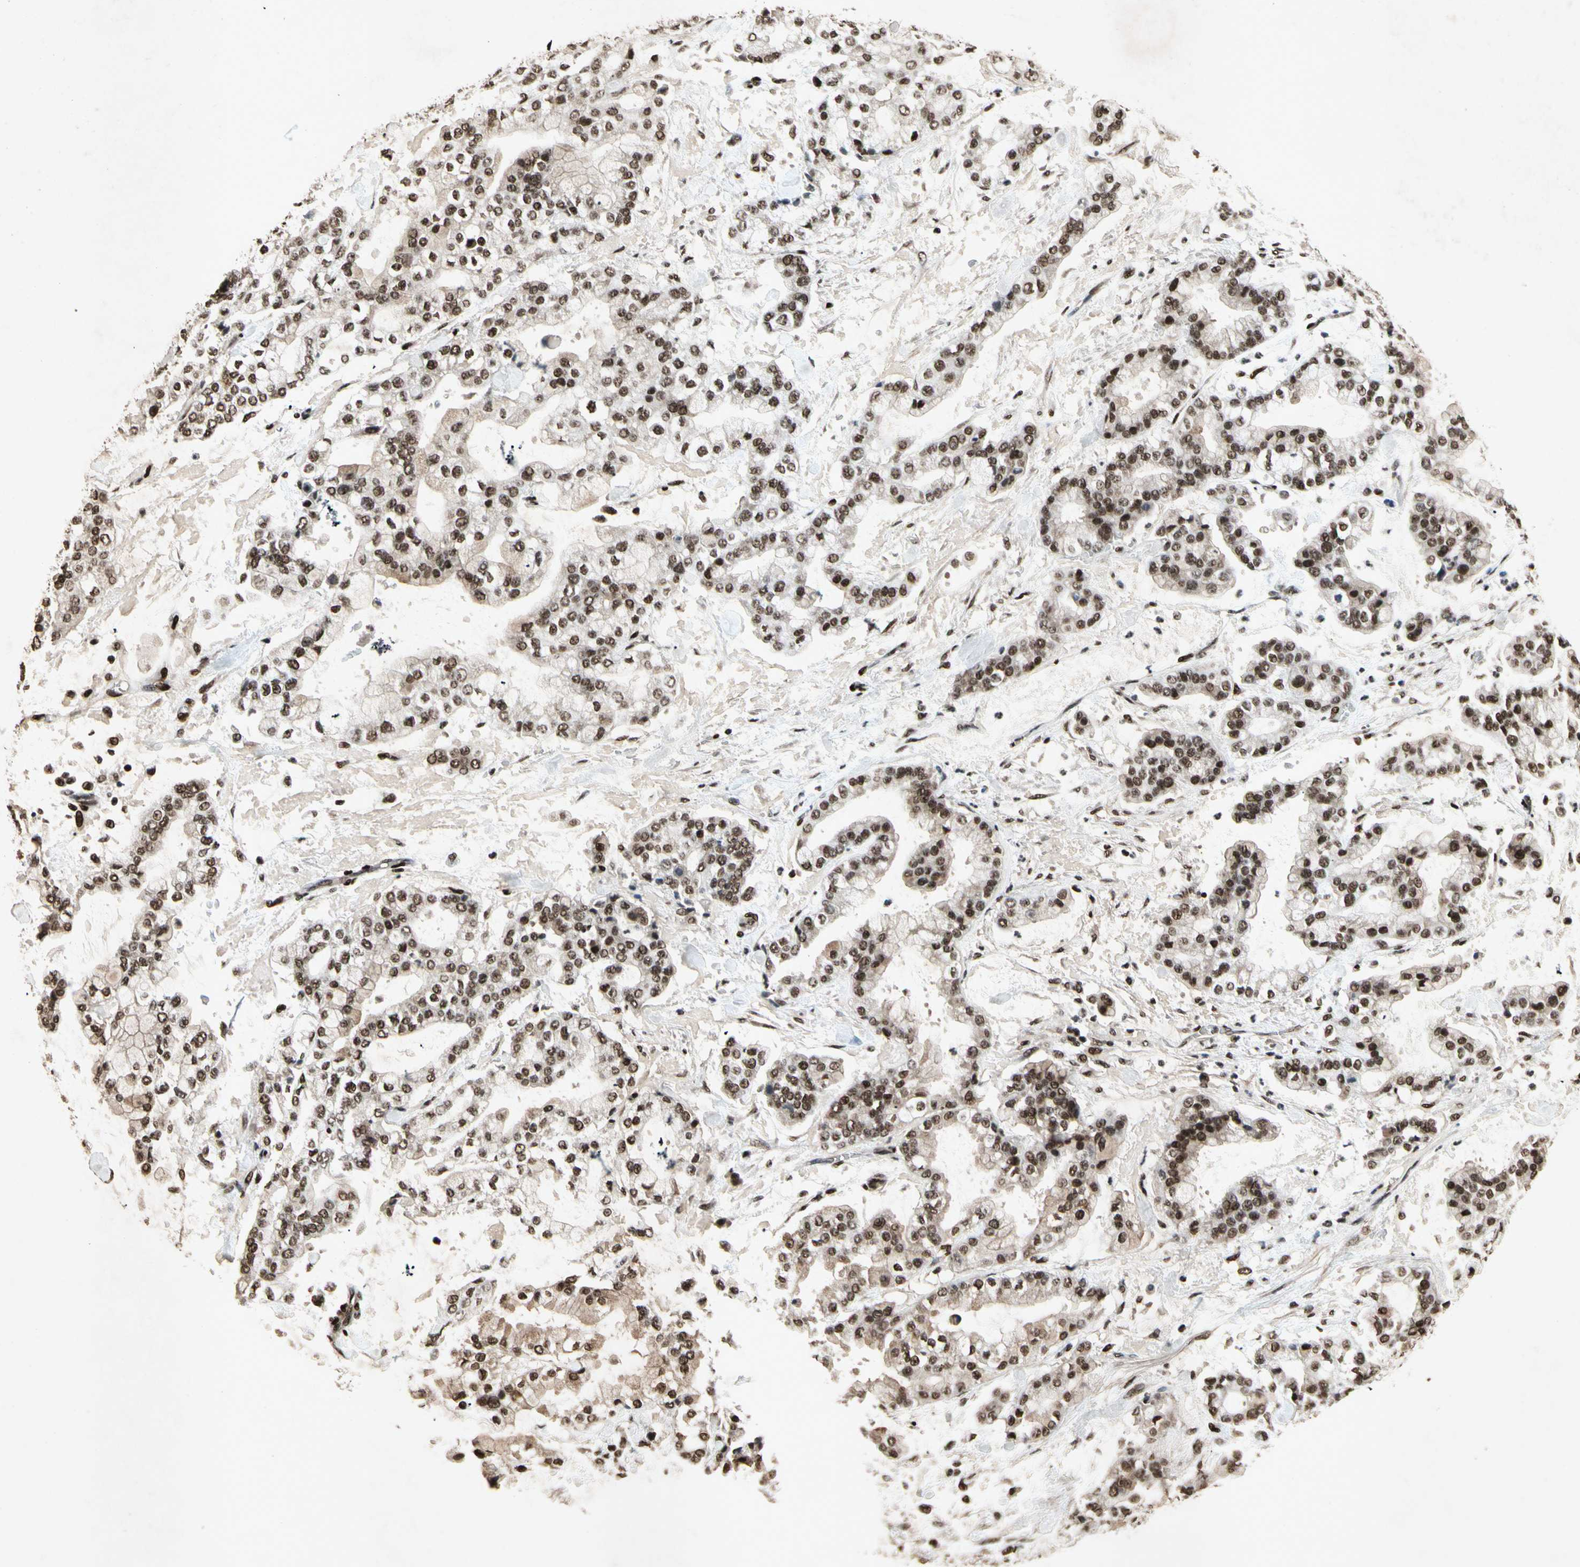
{"staining": {"intensity": "strong", "quantity": ">75%", "location": "nuclear"}, "tissue": "stomach cancer", "cell_type": "Tumor cells", "image_type": "cancer", "snomed": [{"axis": "morphology", "description": "Normal tissue, NOS"}, {"axis": "morphology", "description": "Adenocarcinoma, NOS"}, {"axis": "topography", "description": "Stomach, upper"}, {"axis": "topography", "description": "Stomach"}], "caption": "DAB immunohistochemical staining of human stomach cancer (adenocarcinoma) demonstrates strong nuclear protein staining in approximately >75% of tumor cells.", "gene": "TBX2", "patient": {"sex": "male", "age": 76}}